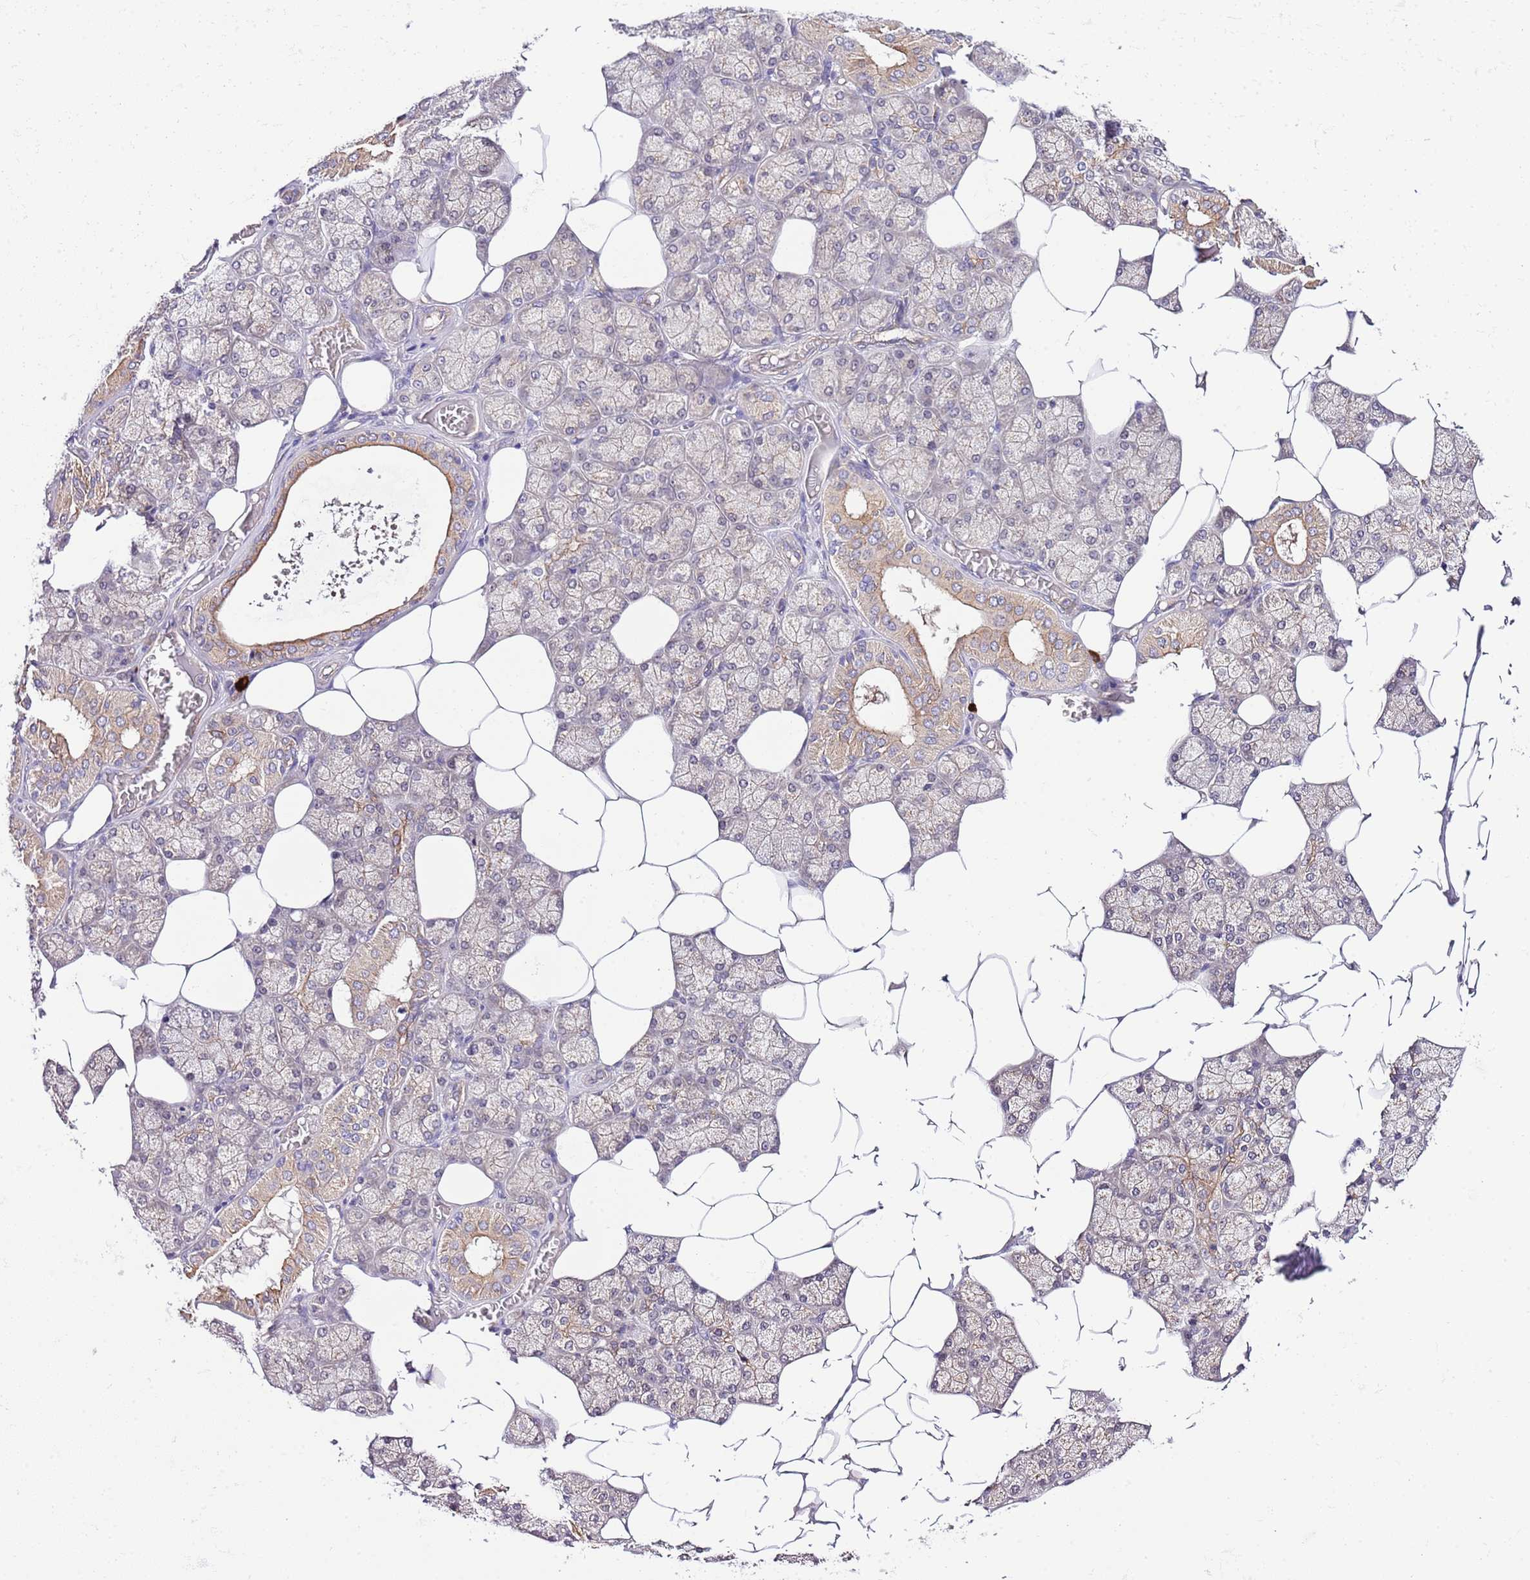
{"staining": {"intensity": "moderate", "quantity": "25%-75%", "location": "cytoplasmic/membranous"}, "tissue": "salivary gland", "cell_type": "Glandular cells", "image_type": "normal", "snomed": [{"axis": "morphology", "description": "Normal tissue, NOS"}, {"axis": "topography", "description": "Salivary gland"}], "caption": "Salivary gland stained for a protein reveals moderate cytoplasmic/membranous positivity in glandular cells. Using DAB (brown) and hematoxylin (blue) stains, captured at high magnification using brightfield microscopy.", "gene": "DONSON", "patient": {"sex": "male", "age": 62}}